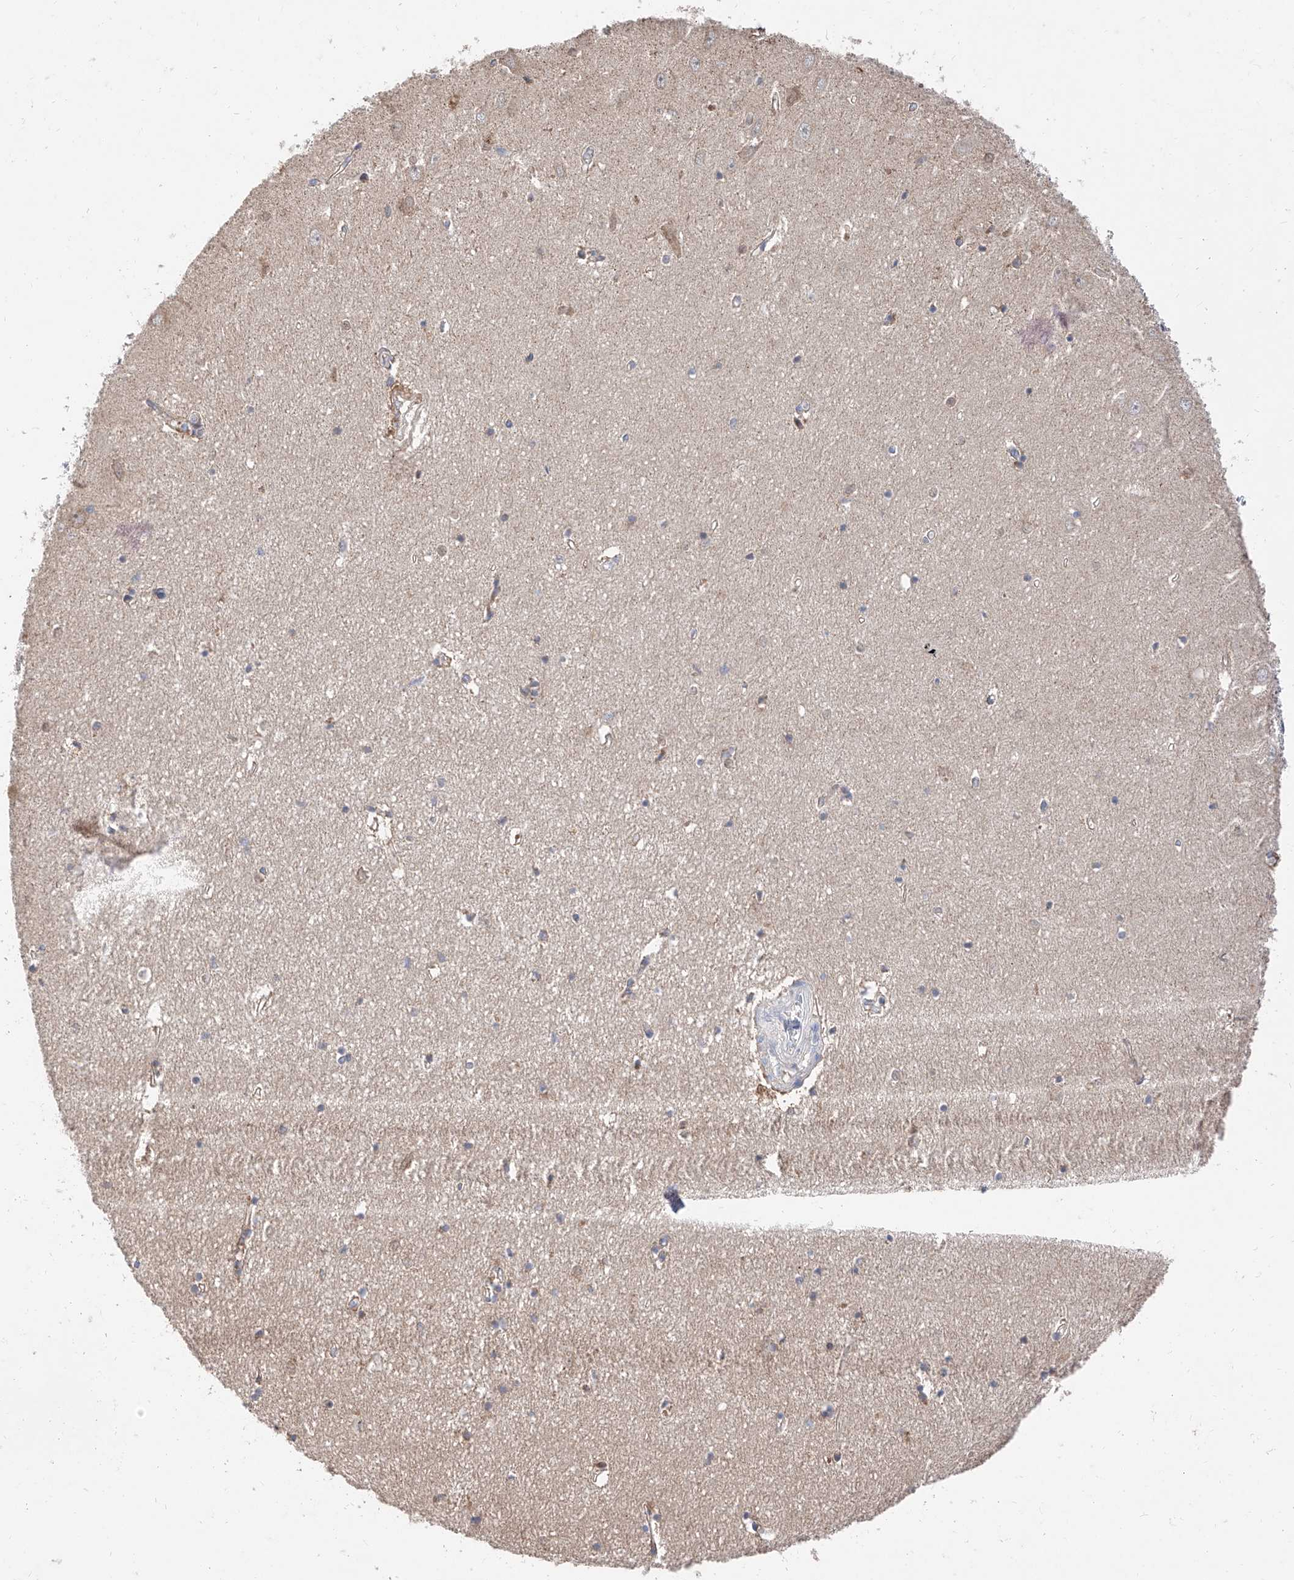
{"staining": {"intensity": "moderate", "quantity": "<25%", "location": "nuclear"}, "tissue": "hippocampus", "cell_type": "Glial cells", "image_type": "normal", "snomed": [{"axis": "morphology", "description": "Normal tissue, NOS"}, {"axis": "topography", "description": "Hippocampus"}], "caption": "A photomicrograph of hippocampus stained for a protein reveals moderate nuclear brown staining in glial cells. The protein is stained brown, and the nuclei are stained in blue (DAB IHC with brightfield microscopy, high magnification).", "gene": "FUCA2", "patient": {"sex": "female", "age": 64}}